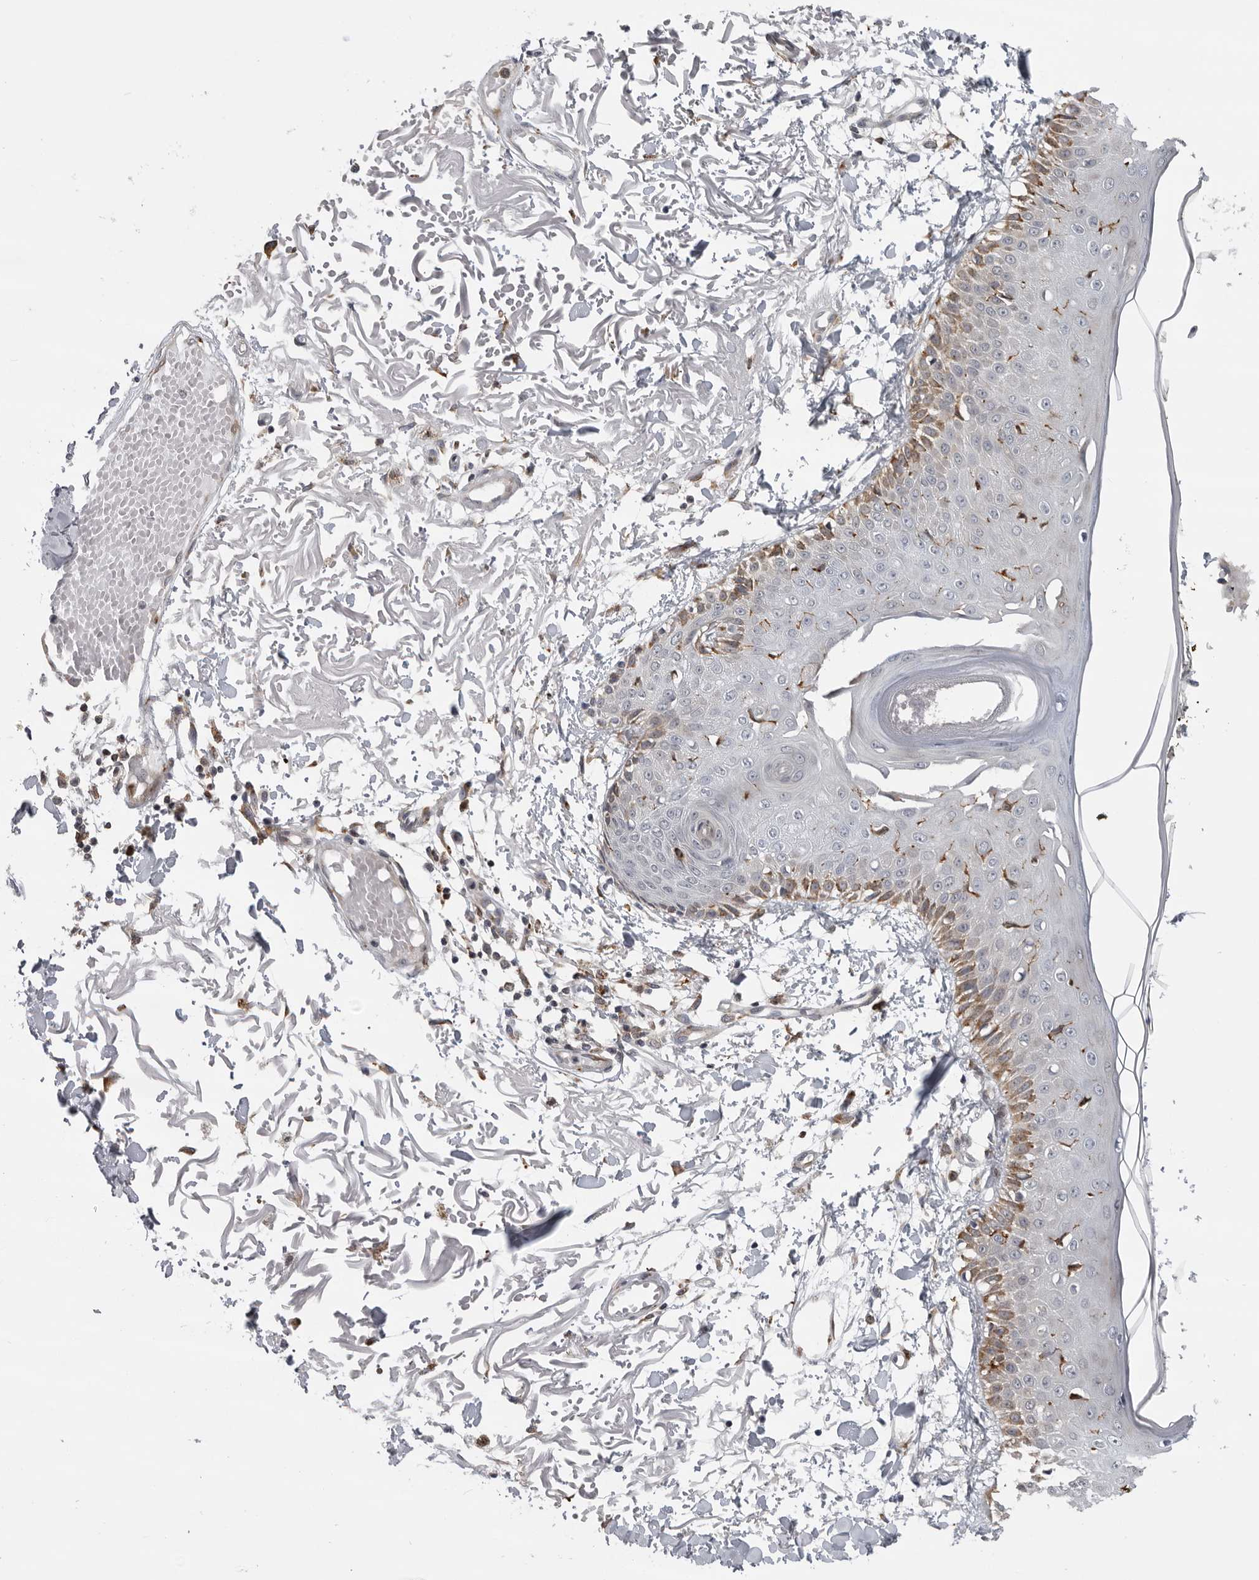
{"staining": {"intensity": "negative", "quantity": "none", "location": "none"}, "tissue": "skin", "cell_type": "Fibroblasts", "image_type": "normal", "snomed": [{"axis": "morphology", "description": "Normal tissue, NOS"}, {"axis": "morphology", "description": "Squamous cell carcinoma, NOS"}, {"axis": "topography", "description": "Skin"}, {"axis": "topography", "description": "Peripheral nerve tissue"}], "caption": "Immunohistochemistry of normal skin exhibits no expression in fibroblasts.", "gene": "ALPK2", "patient": {"sex": "male", "age": 83}}